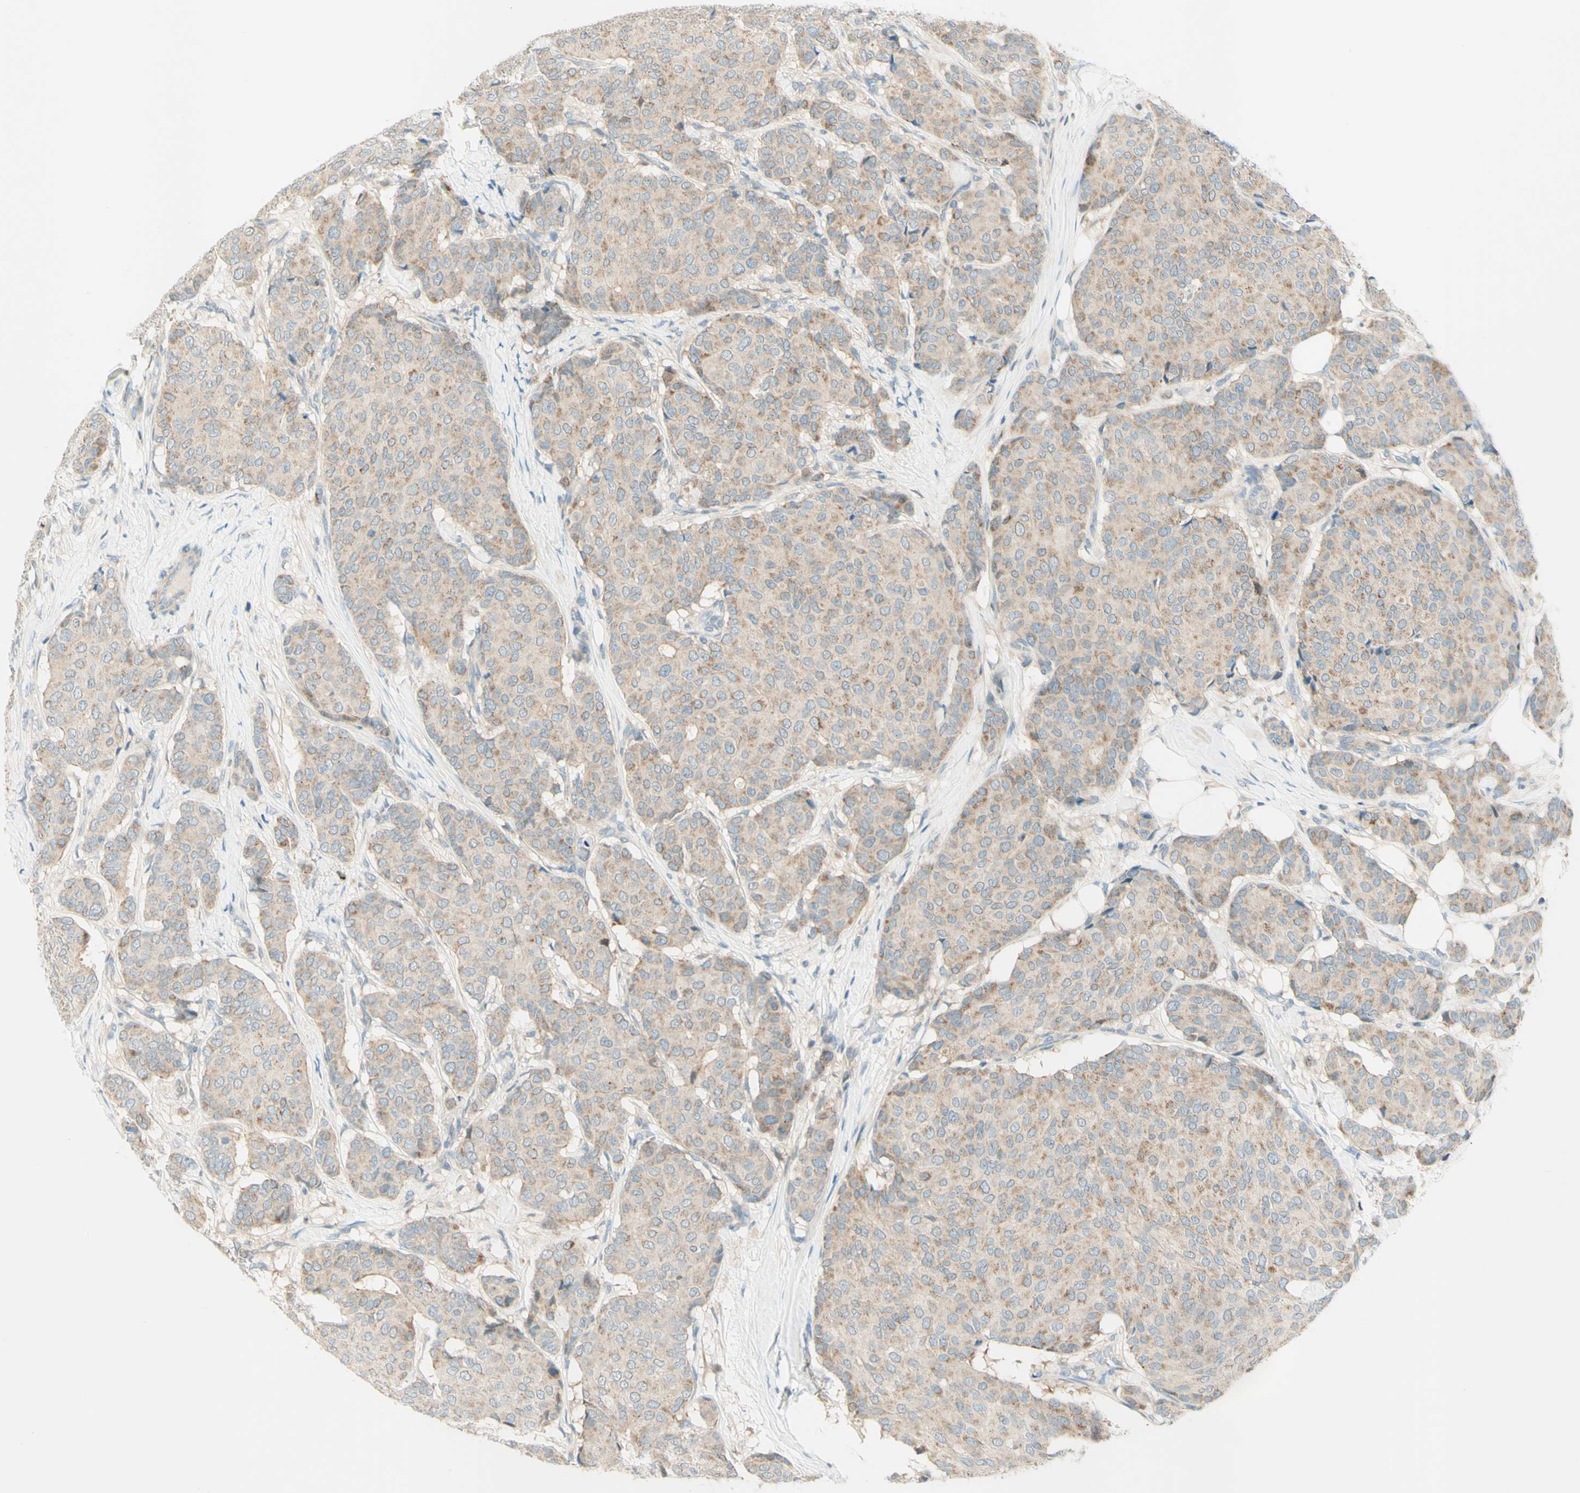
{"staining": {"intensity": "weak", "quantity": ">75%", "location": "cytoplasmic/membranous"}, "tissue": "breast cancer", "cell_type": "Tumor cells", "image_type": "cancer", "snomed": [{"axis": "morphology", "description": "Duct carcinoma"}, {"axis": "topography", "description": "Breast"}], "caption": "Weak cytoplasmic/membranous protein staining is identified in approximately >75% of tumor cells in breast cancer.", "gene": "PROM1", "patient": {"sex": "female", "age": 75}}